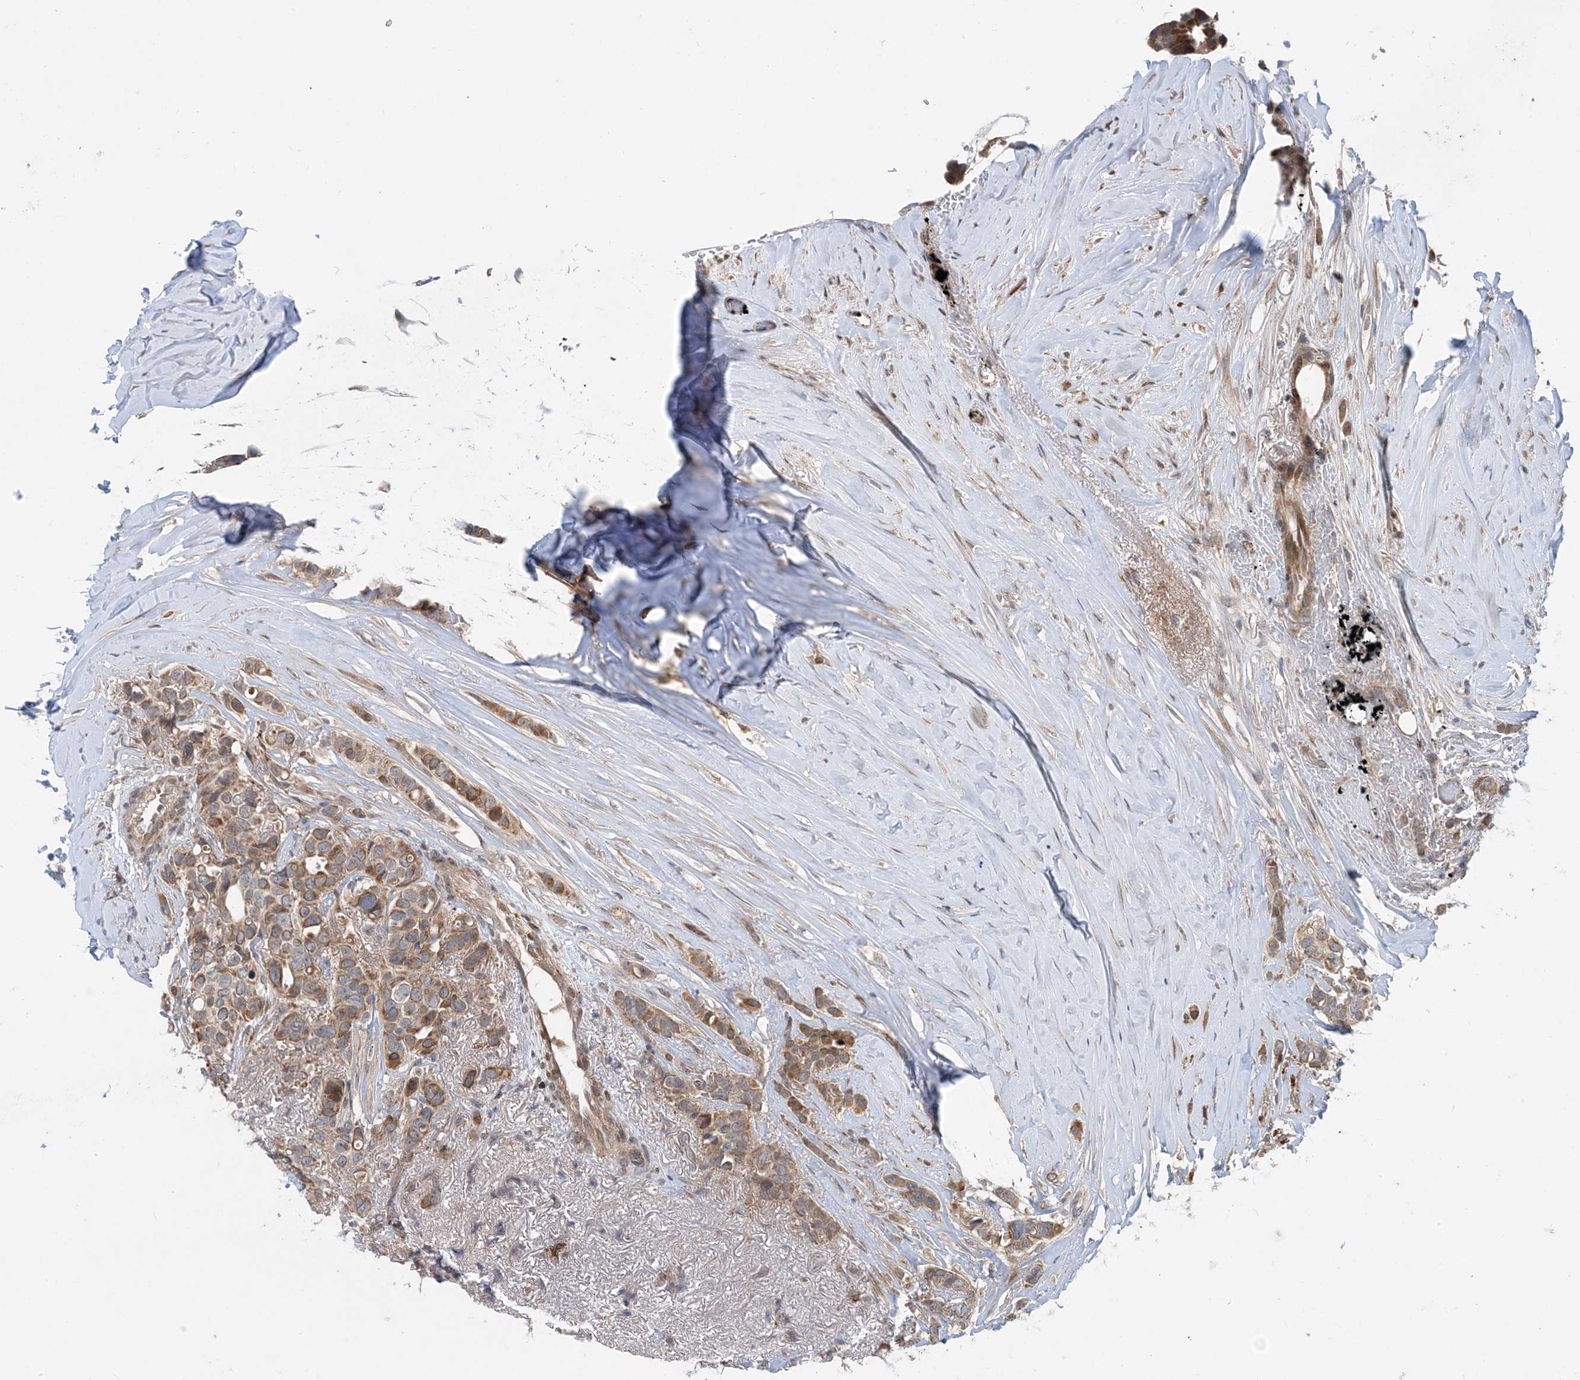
{"staining": {"intensity": "moderate", "quantity": ">75%", "location": "cytoplasmic/membranous"}, "tissue": "breast cancer", "cell_type": "Tumor cells", "image_type": "cancer", "snomed": [{"axis": "morphology", "description": "Lobular carcinoma"}, {"axis": "topography", "description": "Breast"}], "caption": "This image displays breast lobular carcinoma stained with IHC to label a protein in brown. The cytoplasmic/membranous of tumor cells show moderate positivity for the protein. Nuclei are counter-stained blue.", "gene": "PHOSPHO2", "patient": {"sex": "female", "age": 51}}